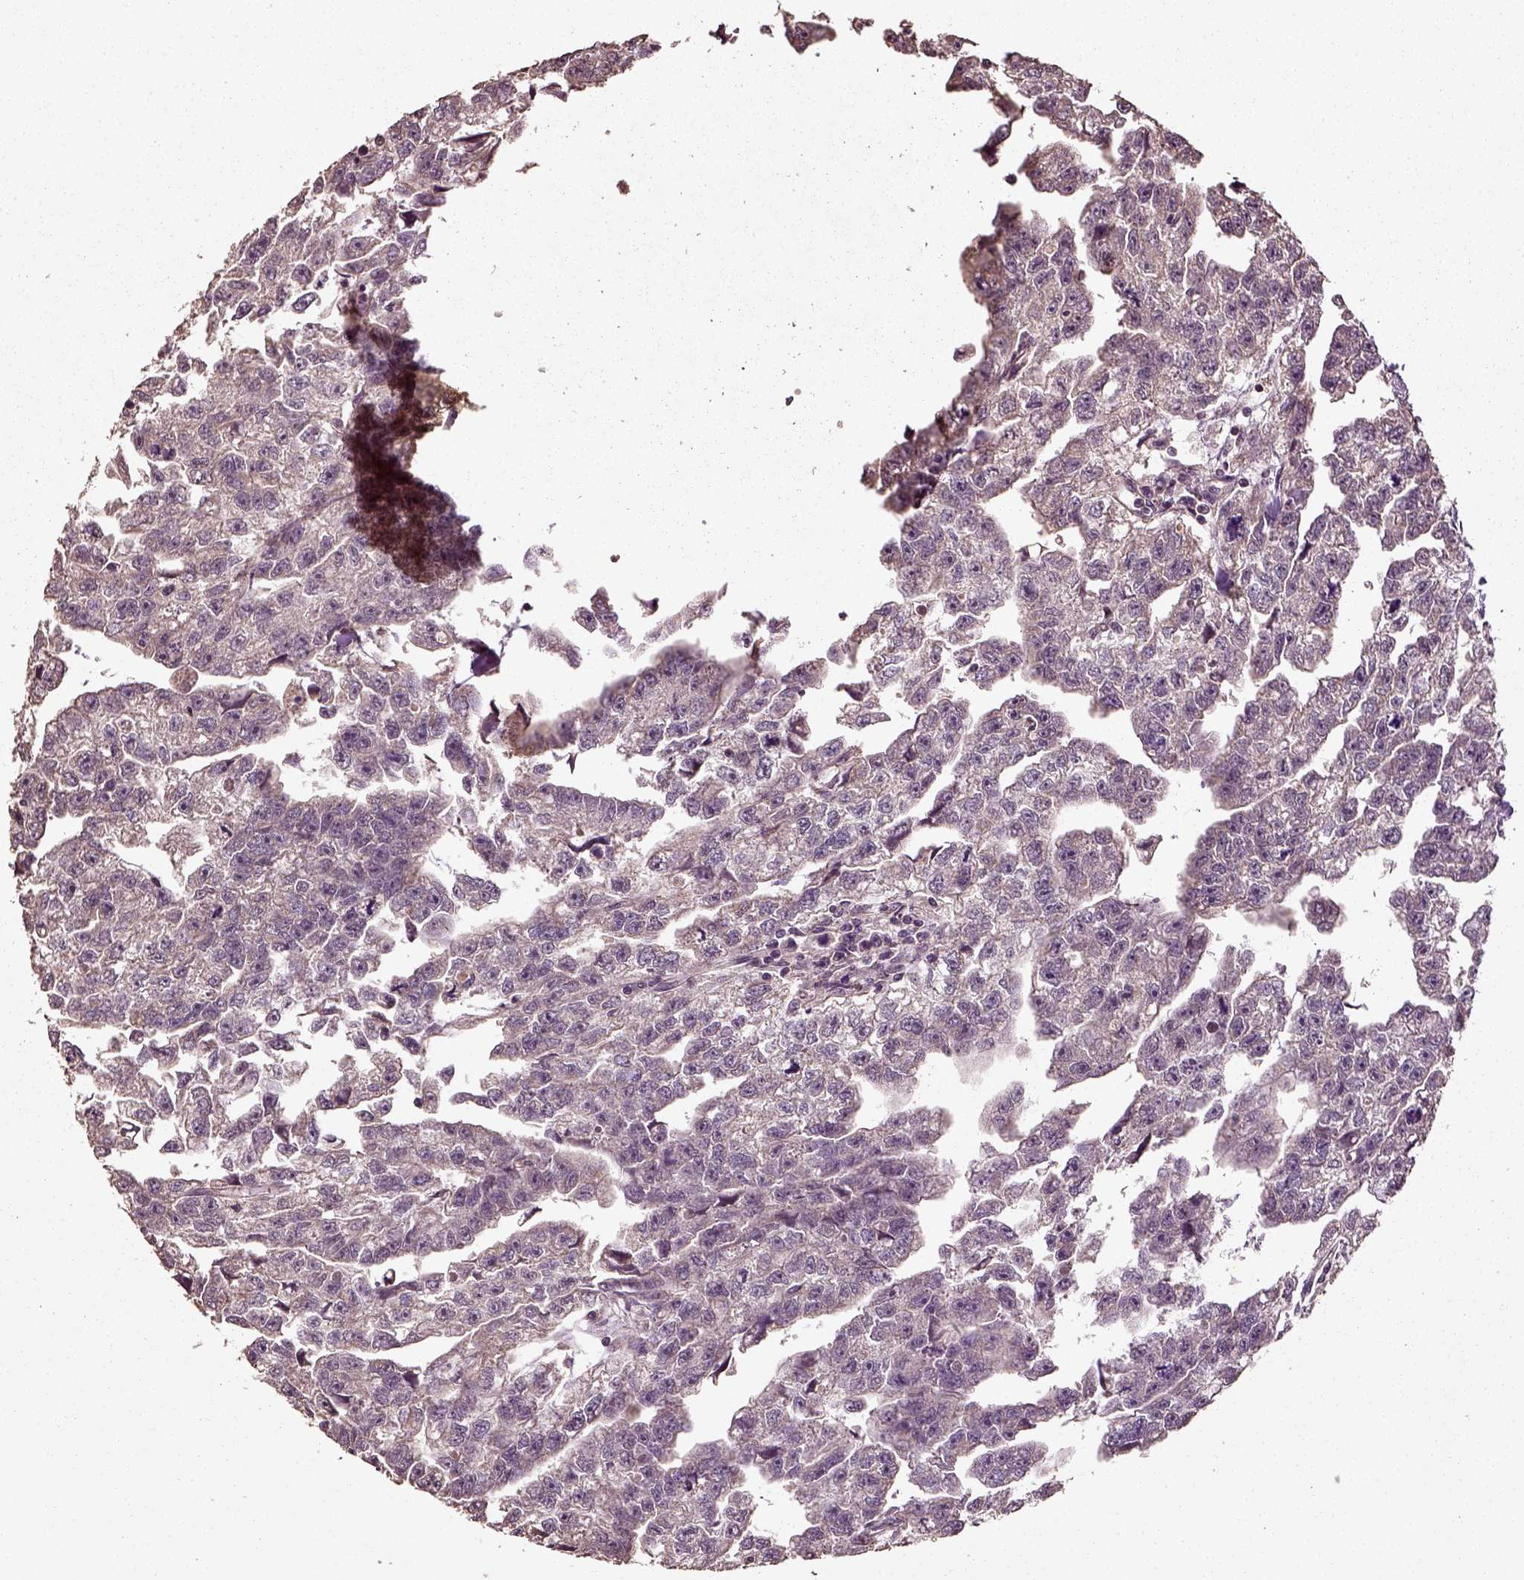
{"staining": {"intensity": "negative", "quantity": "none", "location": "none"}, "tissue": "testis cancer", "cell_type": "Tumor cells", "image_type": "cancer", "snomed": [{"axis": "morphology", "description": "Carcinoma, Embryonal, NOS"}, {"axis": "morphology", "description": "Teratoma, malignant, NOS"}, {"axis": "topography", "description": "Testis"}], "caption": "This is a micrograph of IHC staining of embryonal carcinoma (testis), which shows no positivity in tumor cells.", "gene": "ERV3-1", "patient": {"sex": "male", "age": 44}}